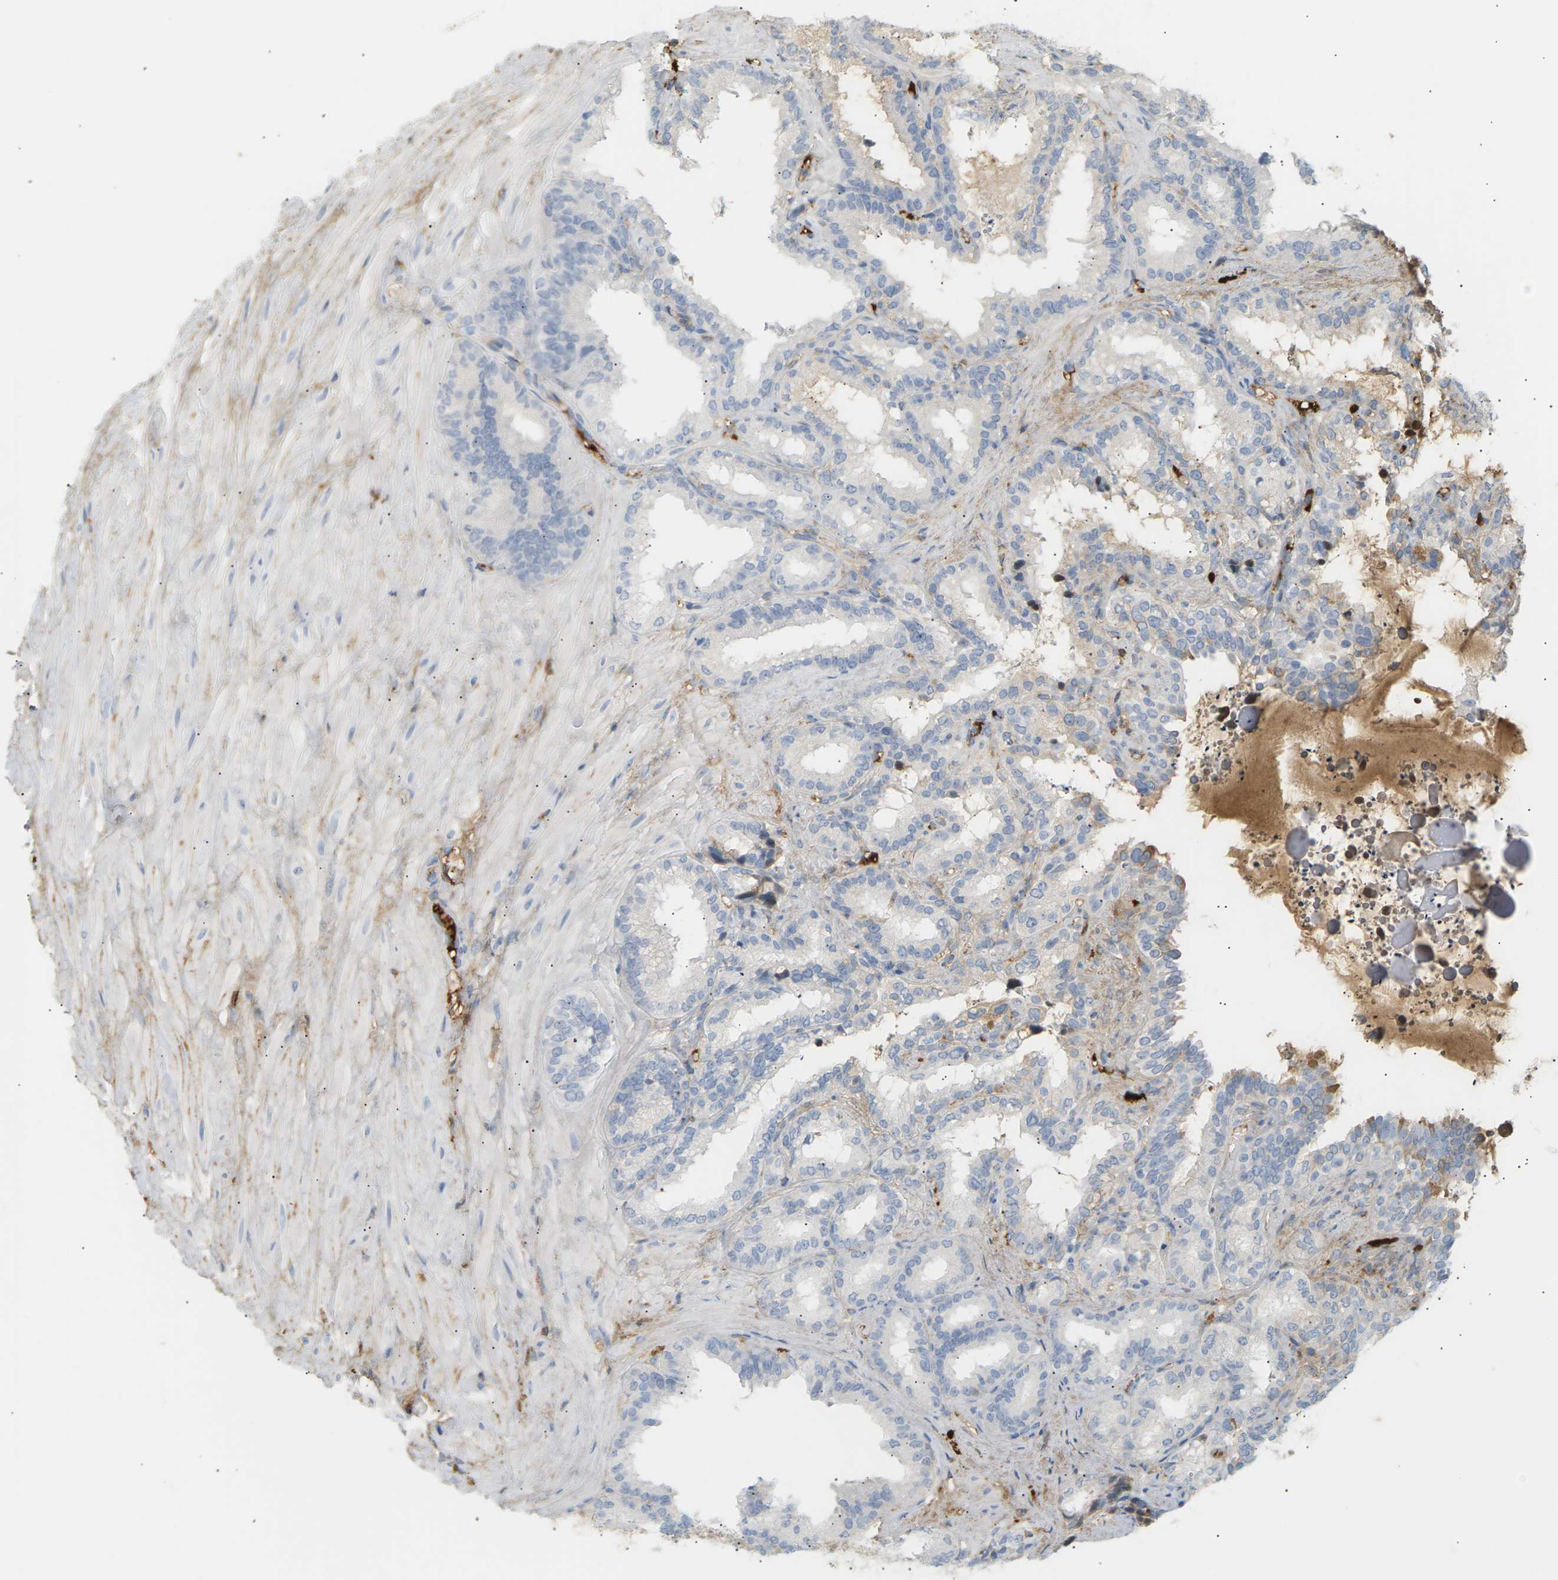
{"staining": {"intensity": "negative", "quantity": "none", "location": "none"}, "tissue": "seminal vesicle", "cell_type": "Glandular cells", "image_type": "normal", "snomed": [{"axis": "morphology", "description": "Normal tissue, NOS"}, {"axis": "topography", "description": "Seminal veicle"}], "caption": "A high-resolution micrograph shows immunohistochemistry (IHC) staining of normal seminal vesicle, which reveals no significant positivity in glandular cells.", "gene": "IGLC3", "patient": {"sex": "male", "age": 64}}